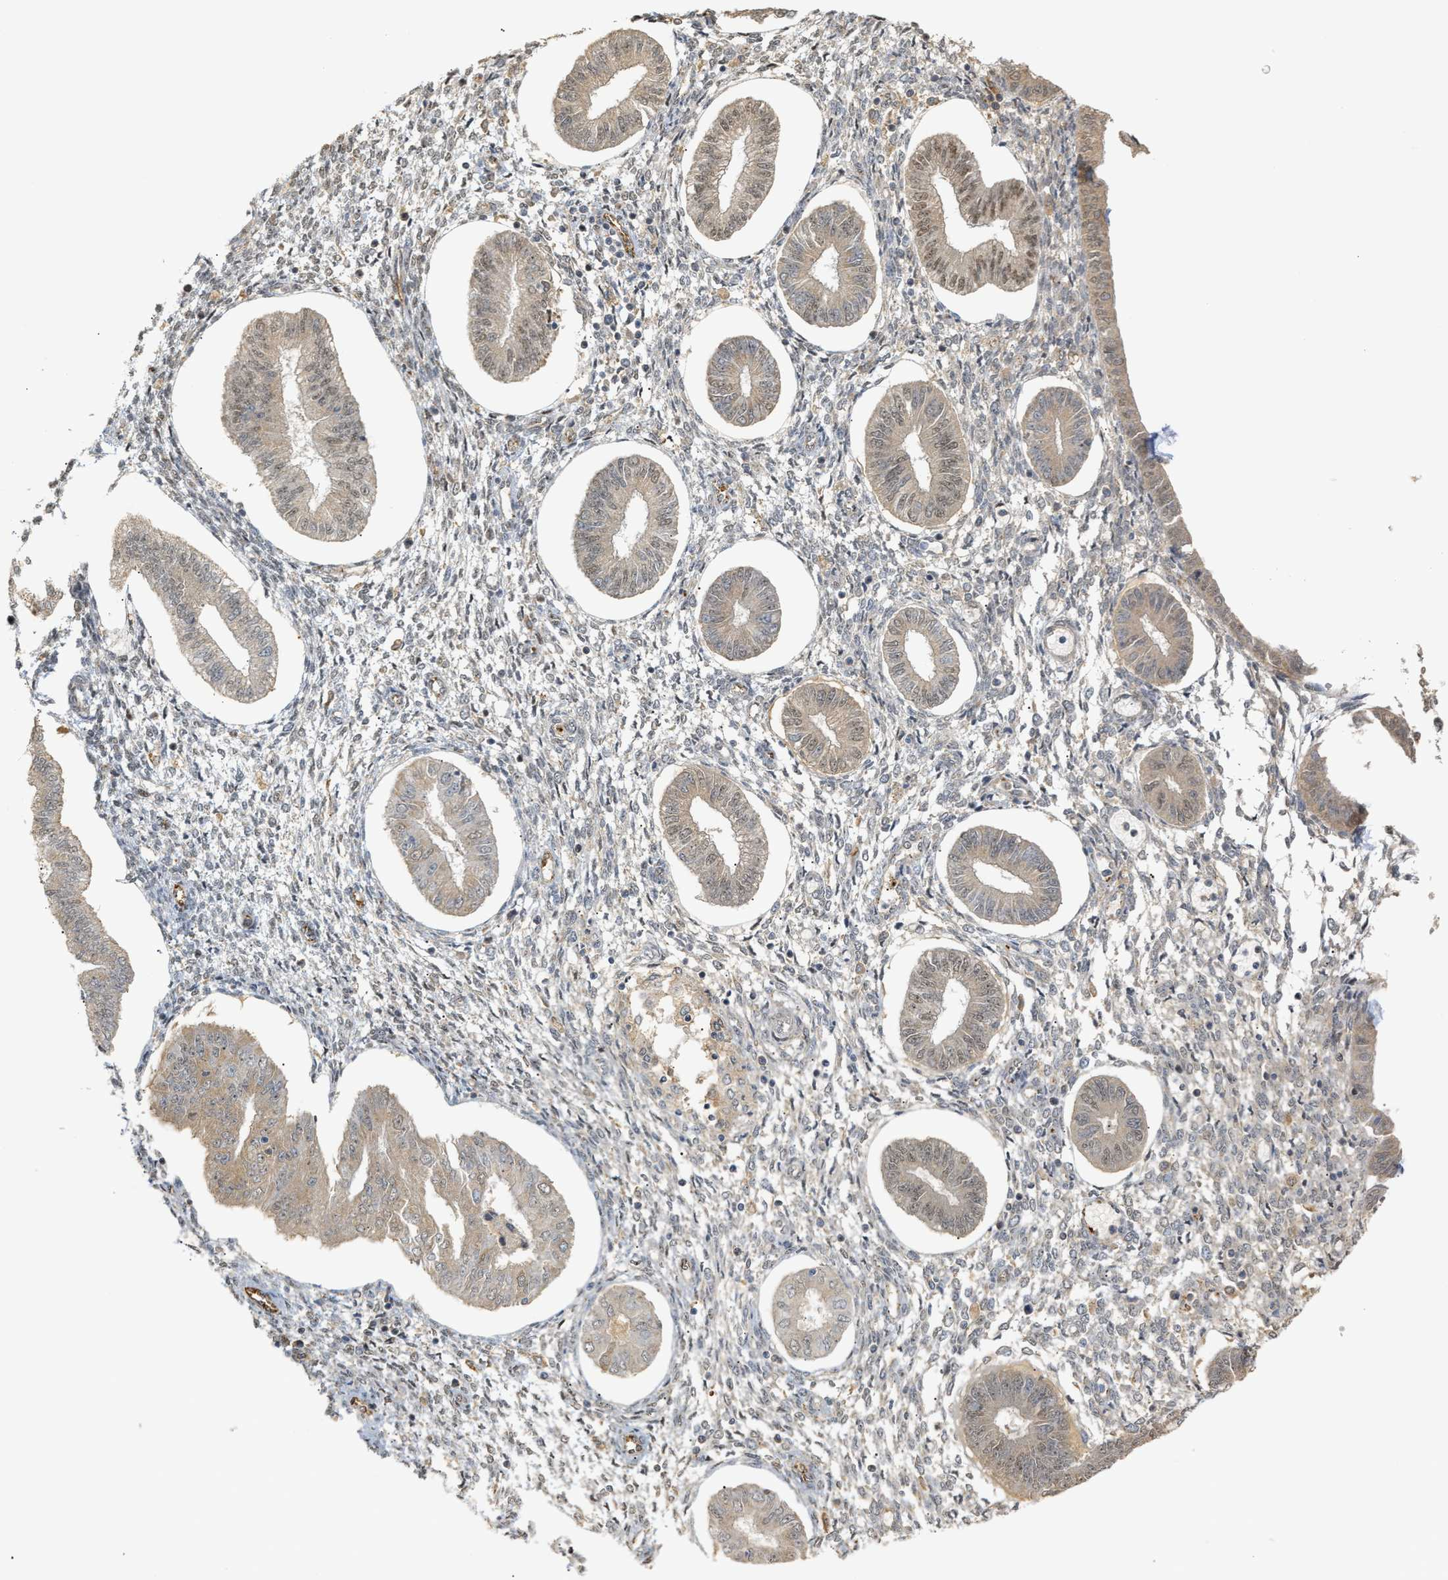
{"staining": {"intensity": "moderate", "quantity": "25%-75%", "location": "nuclear"}, "tissue": "endometrium", "cell_type": "Cells in endometrial stroma", "image_type": "normal", "snomed": [{"axis": "morphology", "description": "Normal tissue, NOS"}, {"axis": "topography", "description": "Endometrium"}], "caption": "Immunohistochemical staining of normal endometrium demonstrates 25%-75% levels of moderate nuclear protein staining in approximately 25%-75% of cells in endometrial stroma.", "gene": "ZFAND5", "patient": {"sex": "female", "age": 50}}